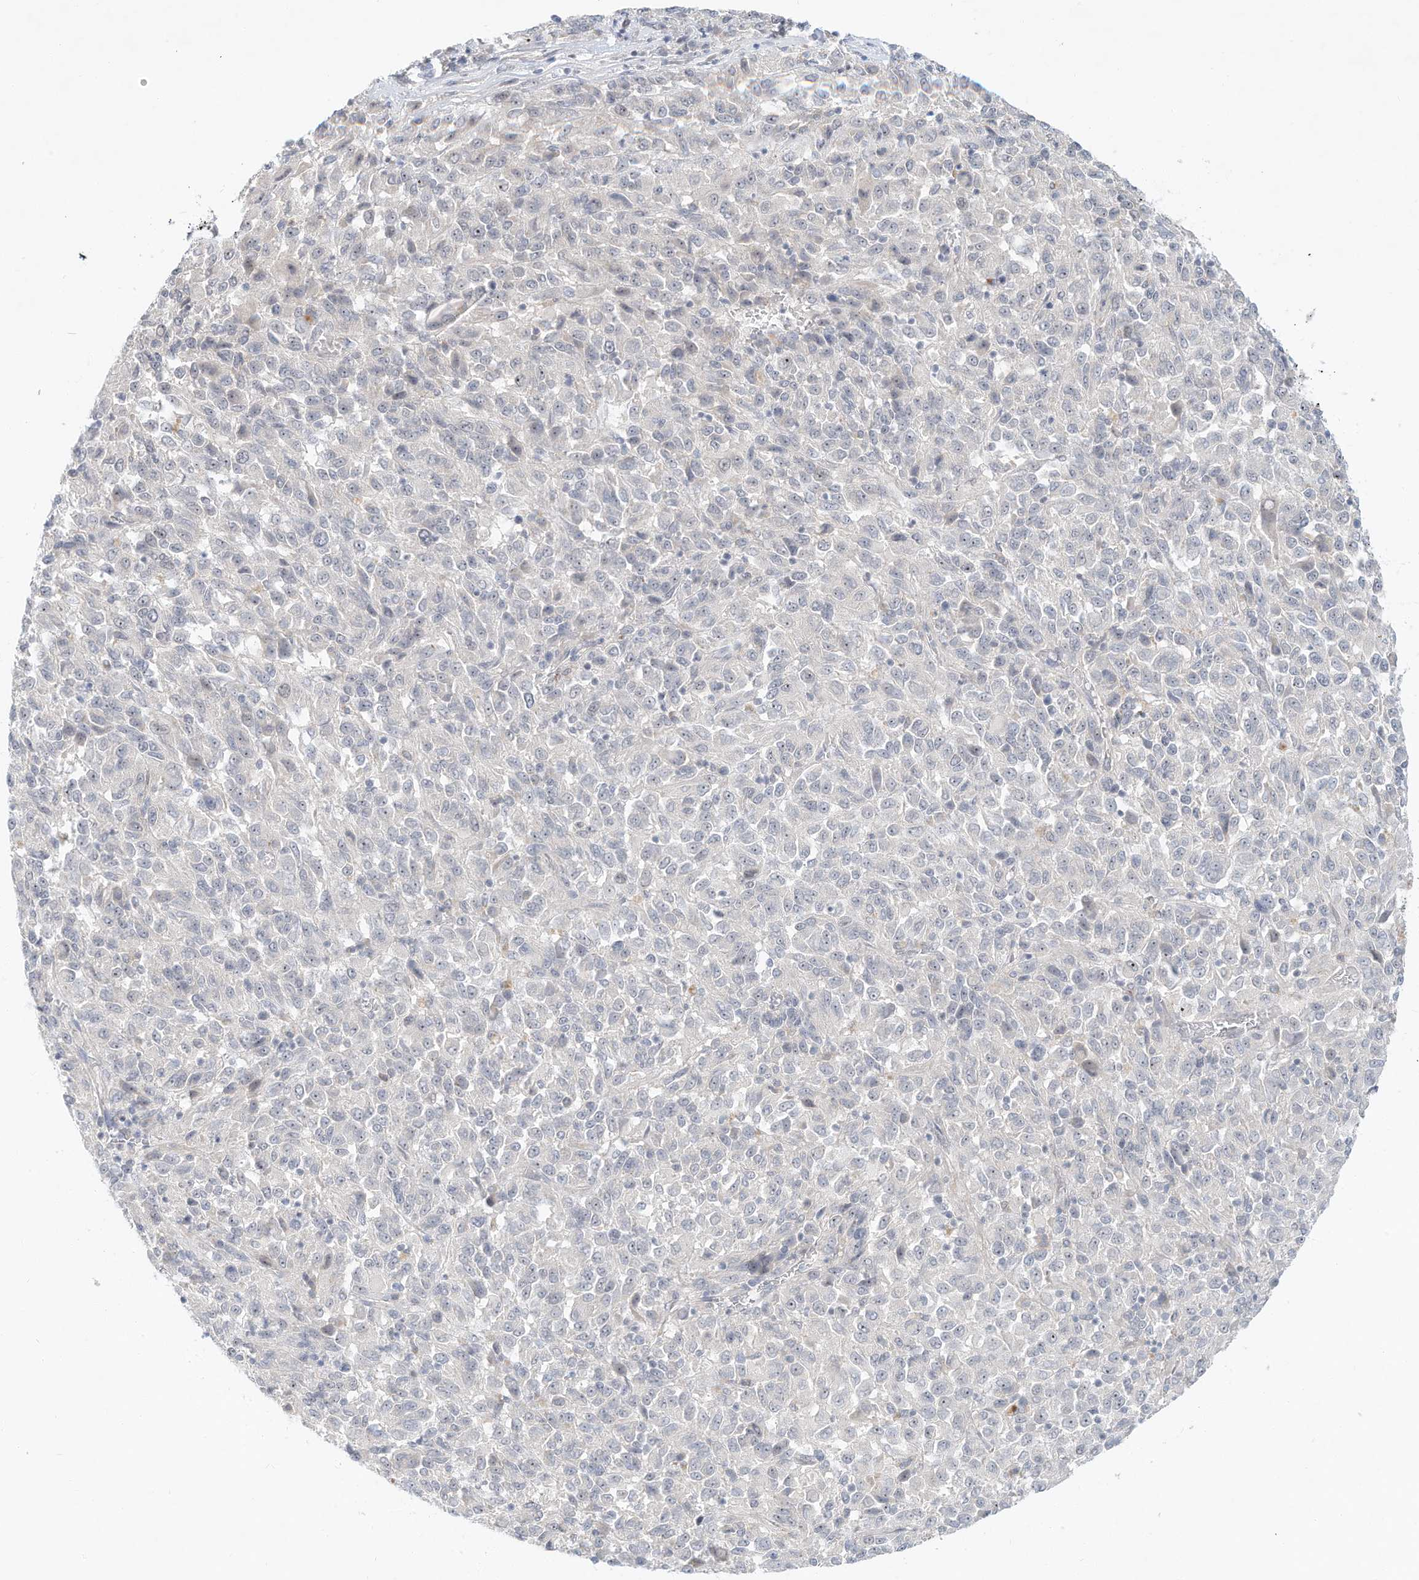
{"staining": {"intensity": "negative", "quantity": "none", "location": "none"}, "tissue": "melanoma", "cell_type": "Tumor cells", "image_type": "cancer", "snomed": [{"axis": "morphology", "description": "Malignant melanoma, Metastatic site"}, {"axis": "topography", "description": "Lung"}], "caption": "A photomicrograph of melanoma stained for a protein demonstrates no brown staining in tumor cells.", "gene": "PAK6", "patient": {"sex": "male", "age": 64}}